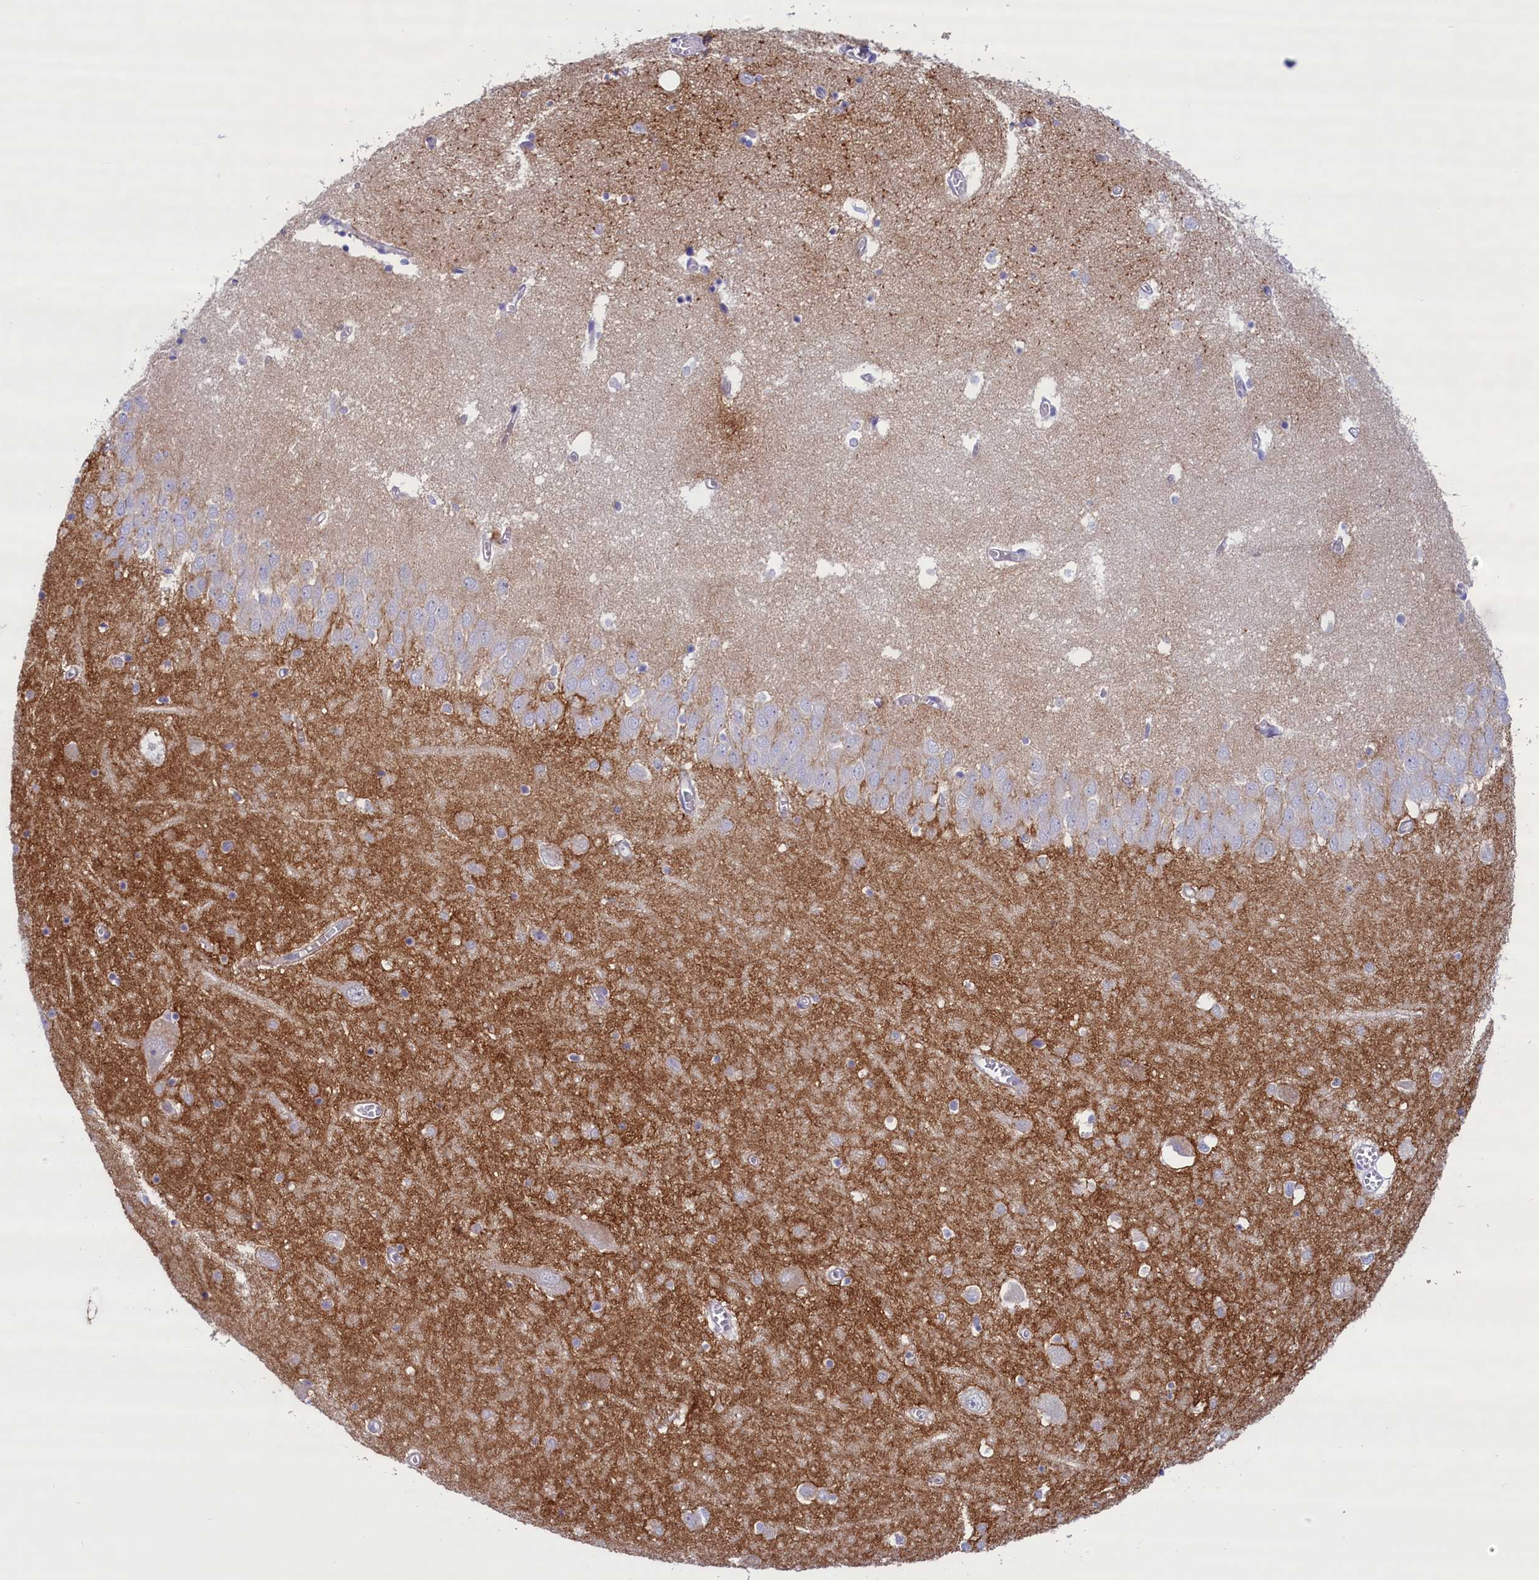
{"staining": {"intensity": "negative", "quantity": "none", "location": "none"}, "tissue": "hippocampus", "cell_type": "Glial cells", "image_type": "normal", "snomed": [{"axis": "morphology", "description": "Normal tissue, NOS"}, {"axis": "topography", "description": "Hippocampus"}], "caption": "DAB immunohistochemical staining of benign human hippocampus demonstrates no significant staining in glial cells. The staining was performed using DAB to visualize the protein expression in brown, while the nuclei were stained in blue with hematoxylin (Magnification: 20x).", "gene": "MPV17L2", "patient": {"sex": "male", "age": 70}}